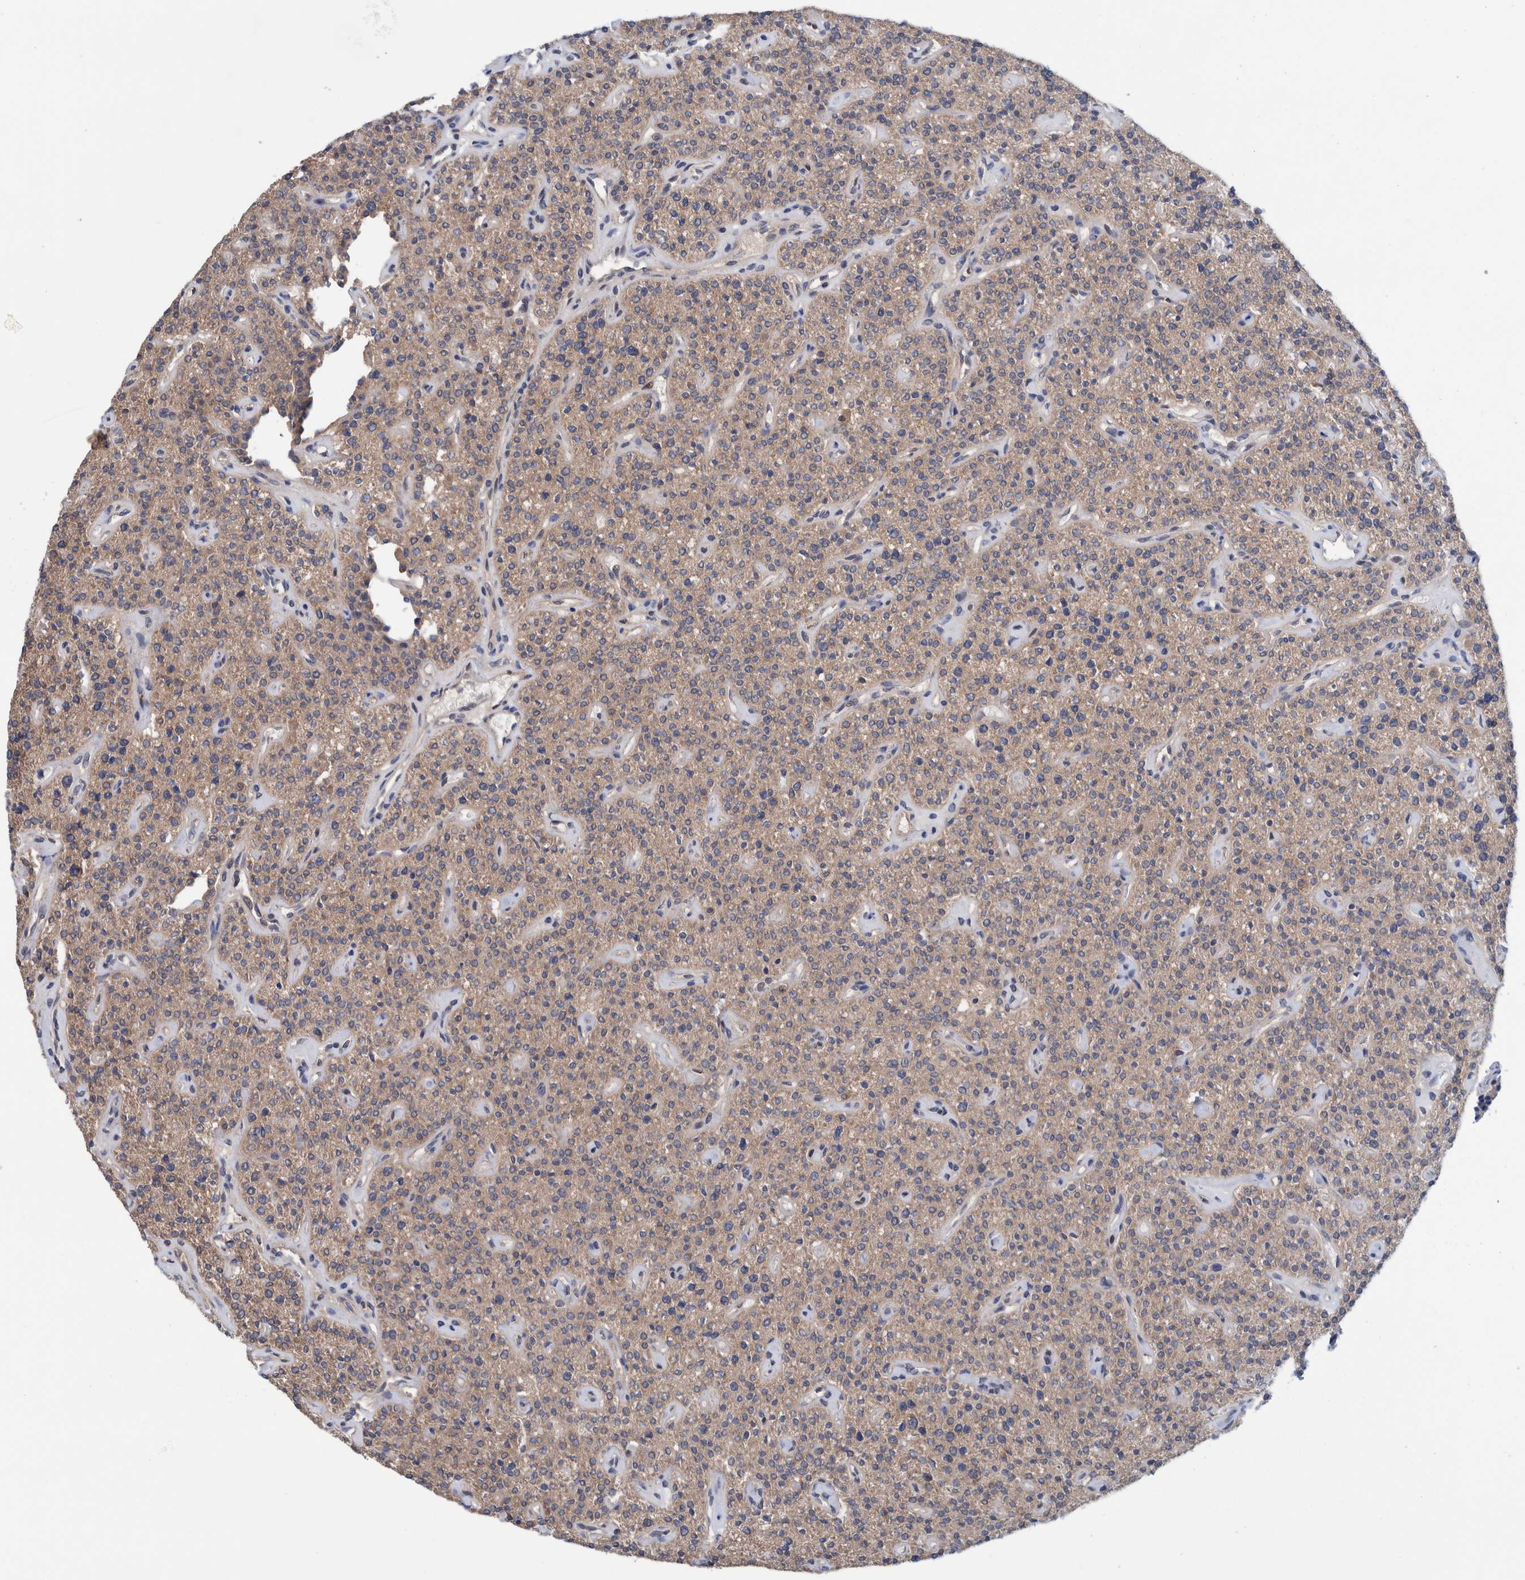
{"staining": {"intensity": "moderate", "quantity": ">75%", "location": "cytoplasmic/membranous"}, "tissue": "parathyroid gland", "cell_type": "Glandular cells", "image_type": "normal", "snomed": [{"axis": "morphology", "description": "Normal tissue, NOS"}, {"axis": "topography", "description": "Parathyroid gland"}], "caption": "Immunohistochemistry of benign human parathyroid gland reveals medium levels of moderate cytoplasmic/membranous positivity in approximately >75% of glandular cells.", "gene": "PFAS", "patient": {"sex": "male", "age": 46}}